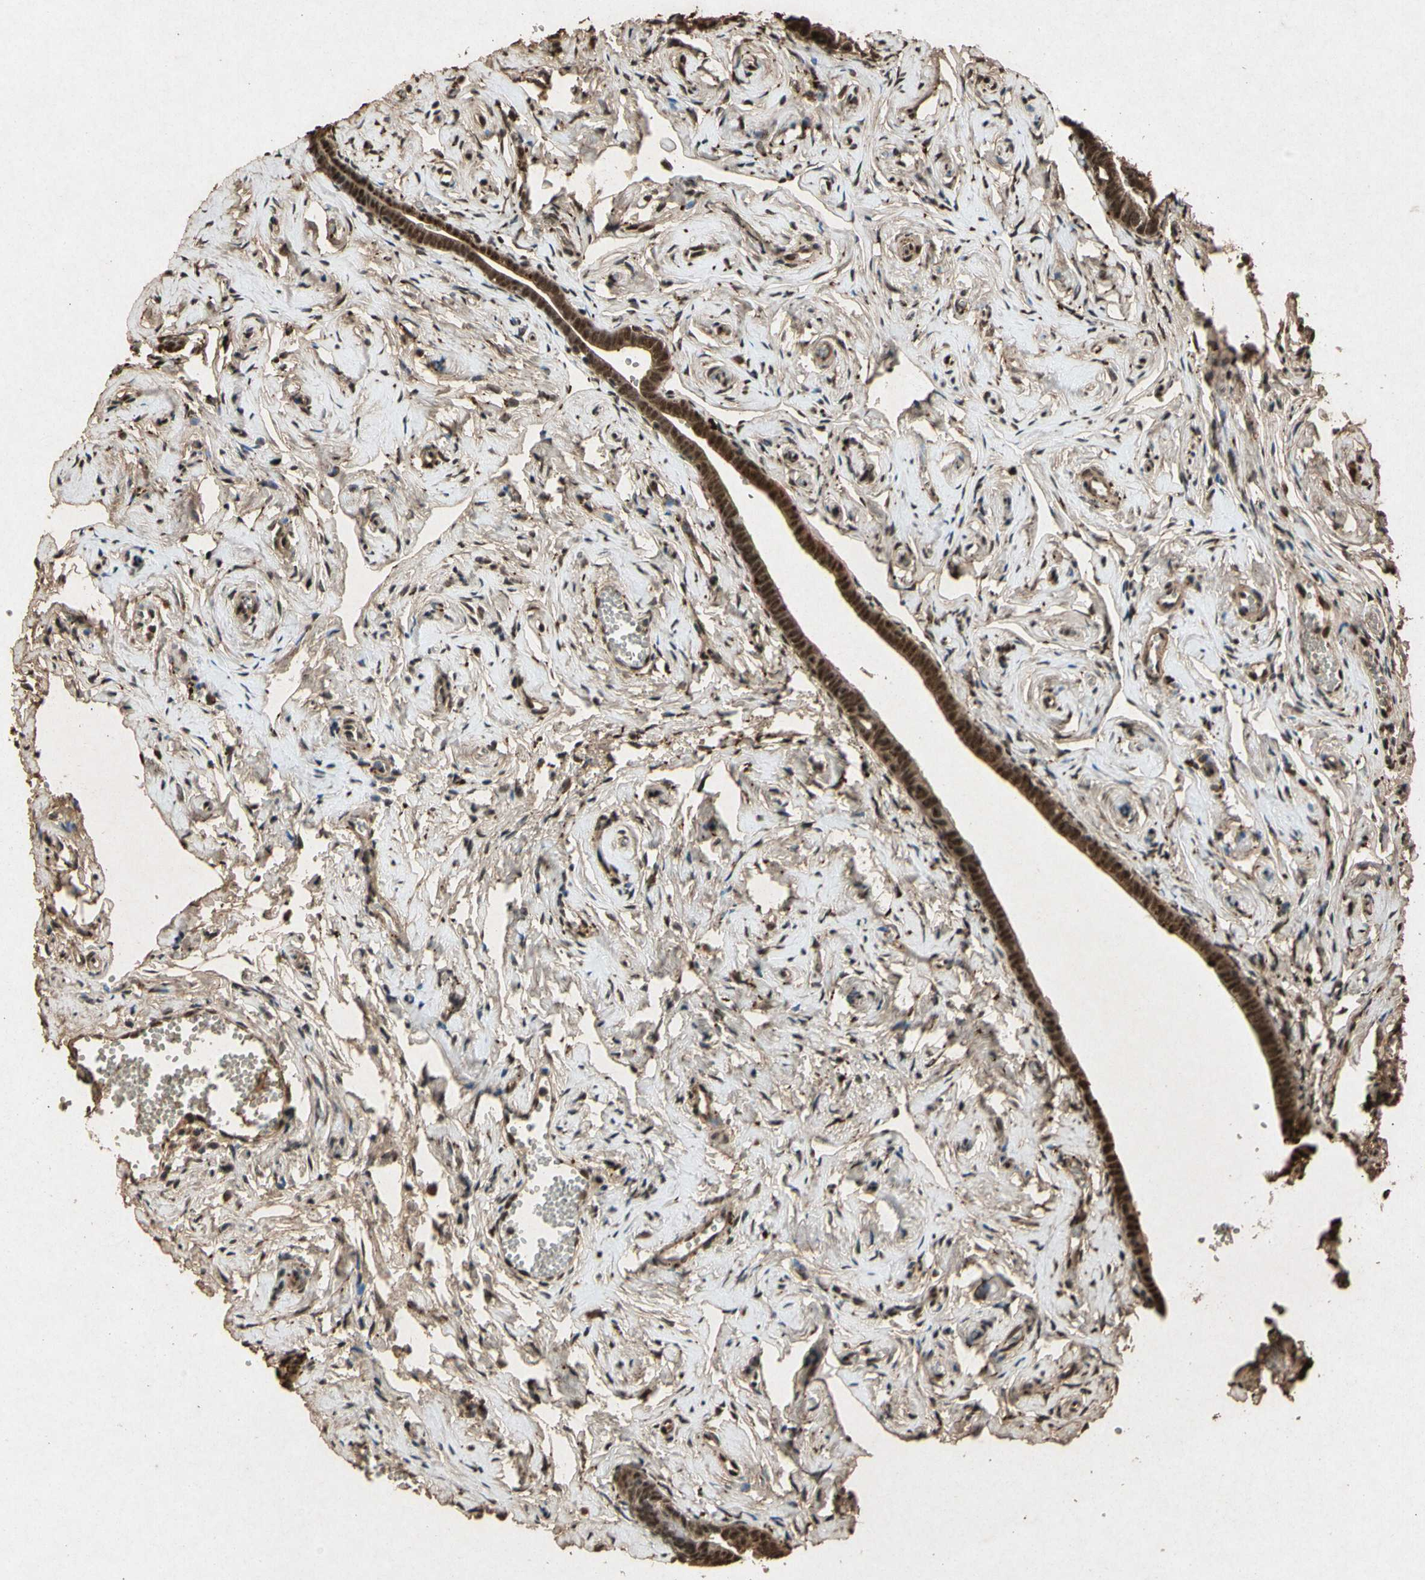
{"staining": {"intensity": "strong", "quantity": ">75%", "location": "cytoplasmic/membranous,nuclear"}, "tissue": "fallopian tube", "cell_type": "Glandular cells", "image_type": "normal", "snomed": [{"axis": "morphology", "description": "Normal tissue, NOS"}, {"axis": "topography", "description": "Fallopian tube"}], "caption": "Glandular cells display high levels of strong cytoplasmic/membranous,nuclear staining in approximately >75% of cells in unremarkable fallopian tube. (Brightfield microscopy of DAB IHC at high magnification).", "gene": "PML", "patient": {"sex": "female", "age": 71}}